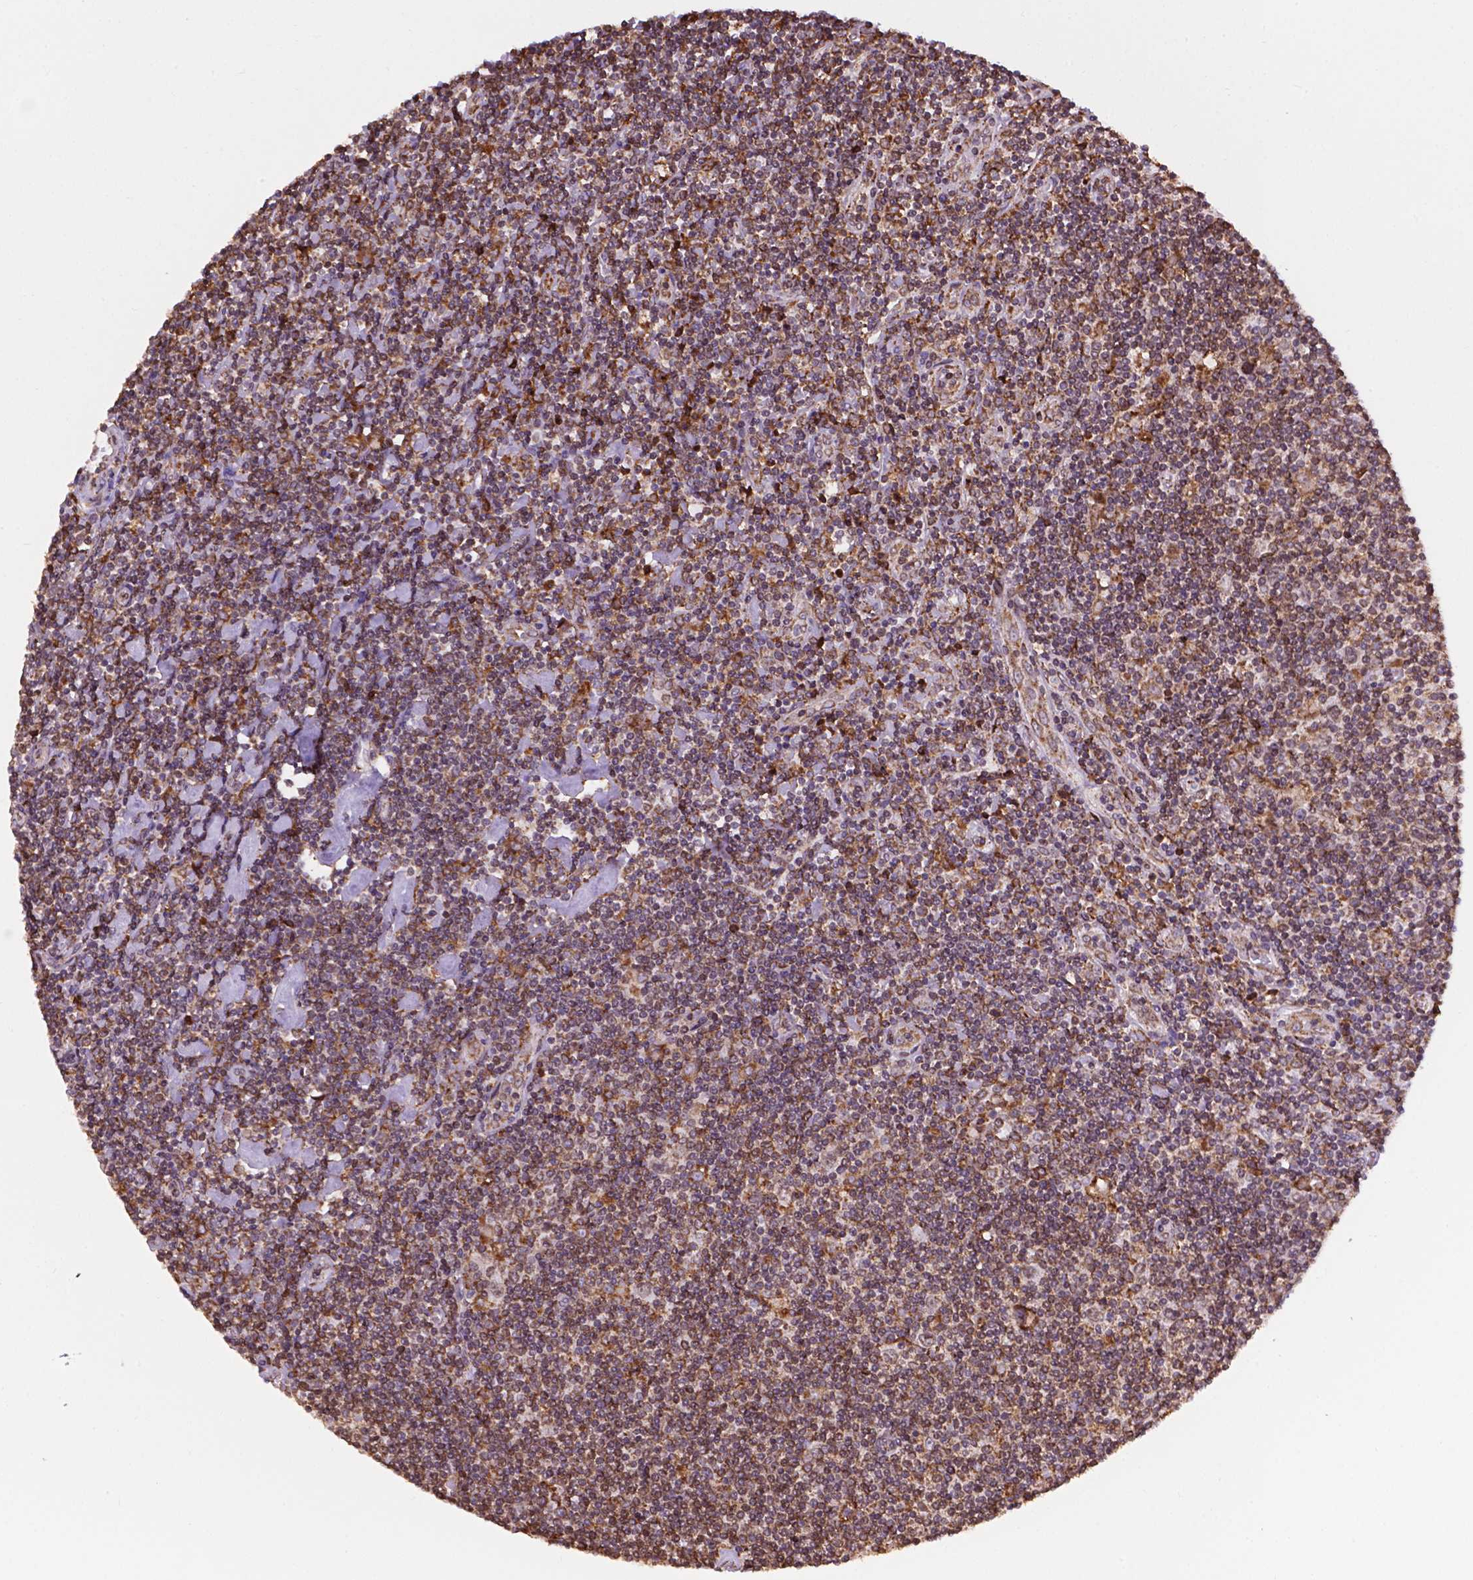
{"staining": {"intensity": "negative", "quantity": "none", "location": "none"}, "tissue": "lymphoma", "cell_type": "Tumor cells", "image_type": "cancer", "snomed": [{"axis": "morphology", "description": "Hodgkin's disease, NOS"}, {"axis": "topography", "description": "Lymph node"}], "caption": "Lymphoma was stained to show a protein in brown. There is no significant staining in tumor cells.", "gene": "GANAB", "patient": {"sex": "male", "age": 40}}